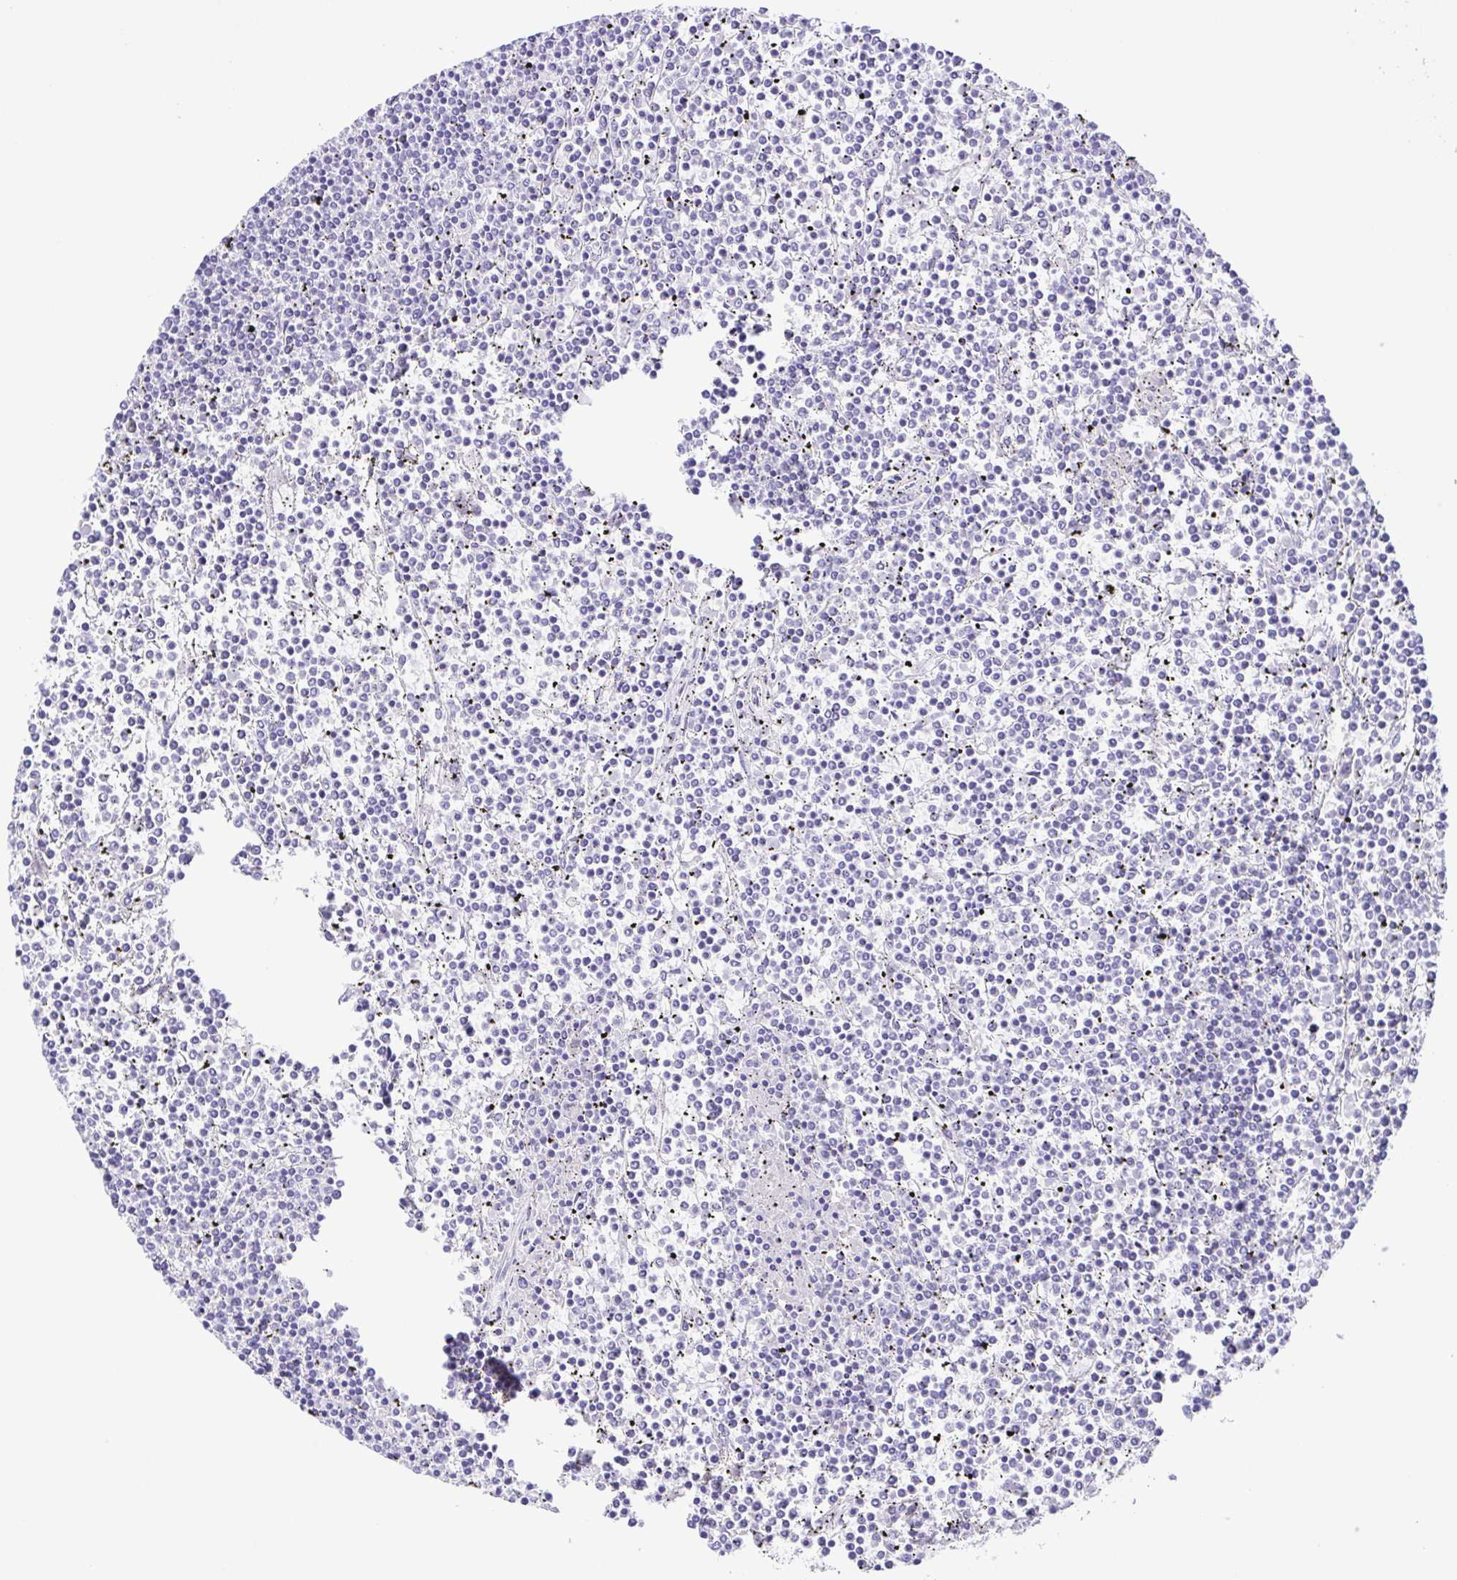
{"staining": {"intensity": "negative", "quantity": "none", "location": "none"}, "tissue": "lymphoma", "cell_type": "Tumor cells", "image_type": "cancer", "snomed": [{"axis": "morphology", "description": "Malignant lymphoma, non-Hodgkin's type, Low grade"}, {"axis": "topography", "description": "Spleen"}], "caption": "DAB (3,3'-diaminobenzidine) immunohistochemical staining of lymphoma shows no significant expression in tumor cells.", "gene": "DCLK2", "patient": {"sex": "female", "age": 19}}